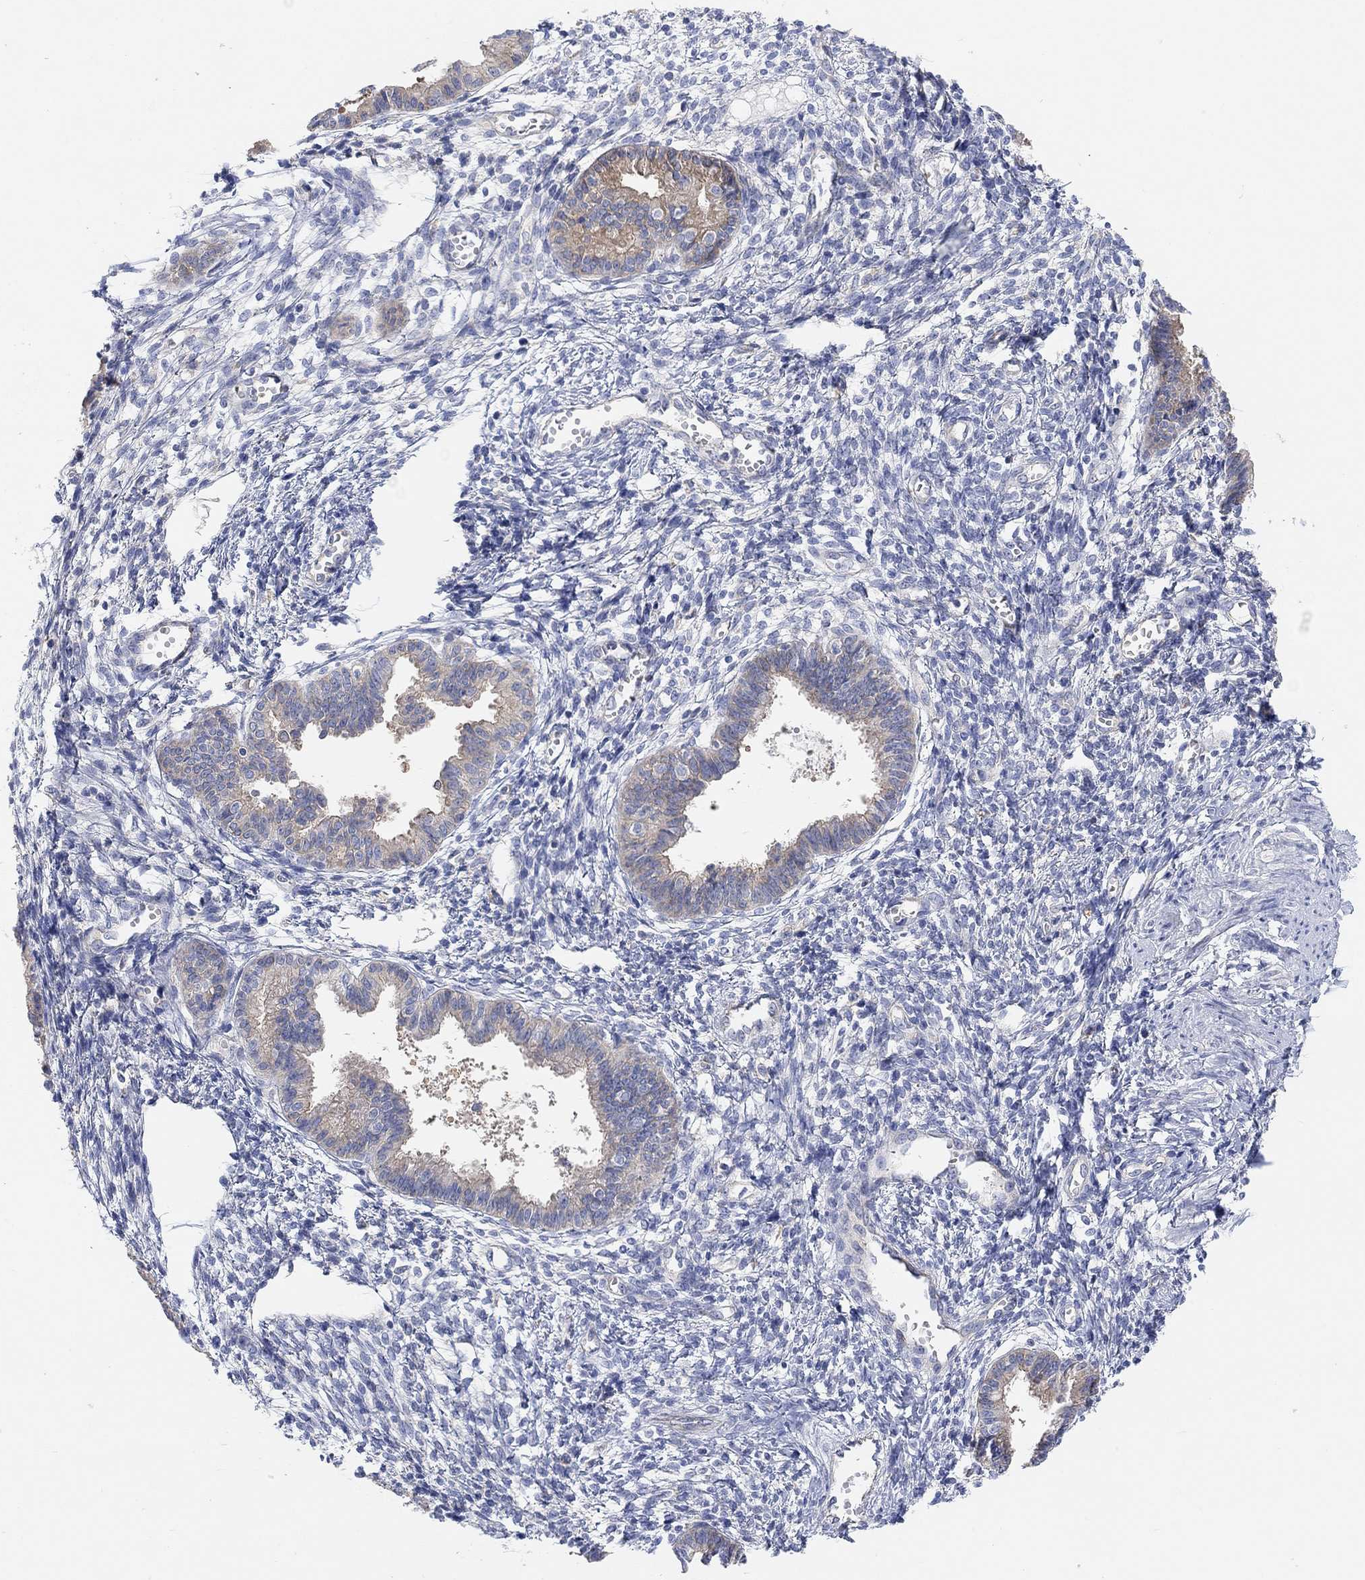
{"staining": {"intensity": "negative", "quantity": "none", "location": "none"}, "tissue": "endometrium", "cell_type": "Cells in endometrial stroma", "image_type": "normal", "snomed": [{"axis": "morphology", "description": "Normal tissue, NOS"}, {"axis": "topography", "description": "Cervix"}, {"axis": "topography", "description": "Endometrium"}], "caption": "Cells in endometrial stroma show no significant protein positivity in normal endometrium. The staining was performed using DAB (3,3'-diaminobenzidine) to visualize the protein expression in brown, while the nuclei were stained in blue with hematoxylin (Magnification: 20x).", "gene": "RGS1", "patient": {"sex": "female", "age": 37}}